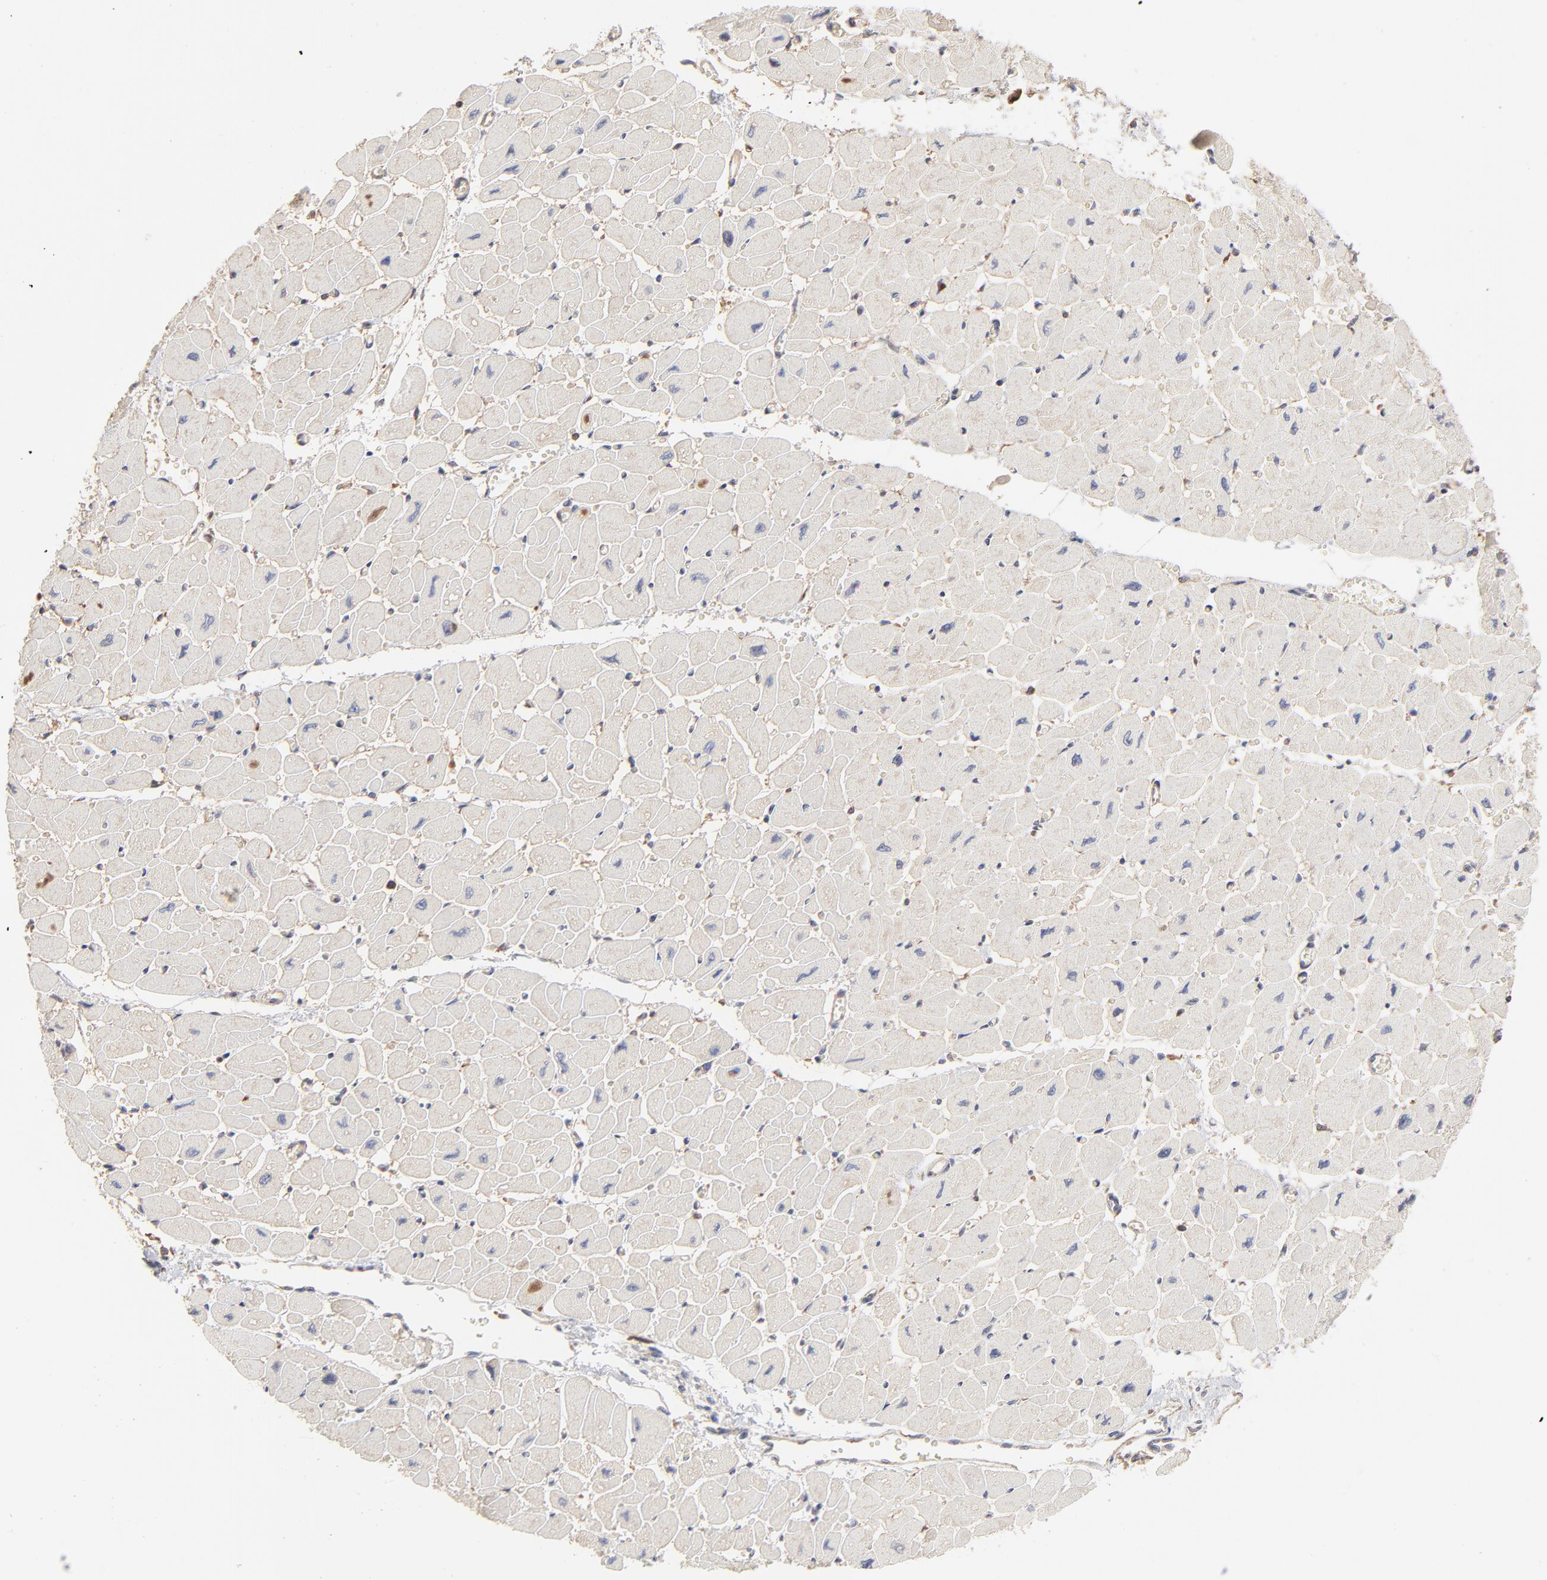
{"staining": {"intensity": "weak", "quantity": "<25%", "location": "cytoplasmic/membranous"}, "tissue": "heart muscle", "cell_type": "Cardiomyocytes", "image_type": "normal", "snomed": [{"axis": "morphology", "description": "Normal tissue, NOS"}, {"axis": "topography", "description": "Heart"}], "caption": "Human heart muscle stained for a protein using immunohistochemistry (IHC) reveals no expression in cardiomyocytes.", "gene": "RNF213", "patient": {"sex": "female", "age": 54}}